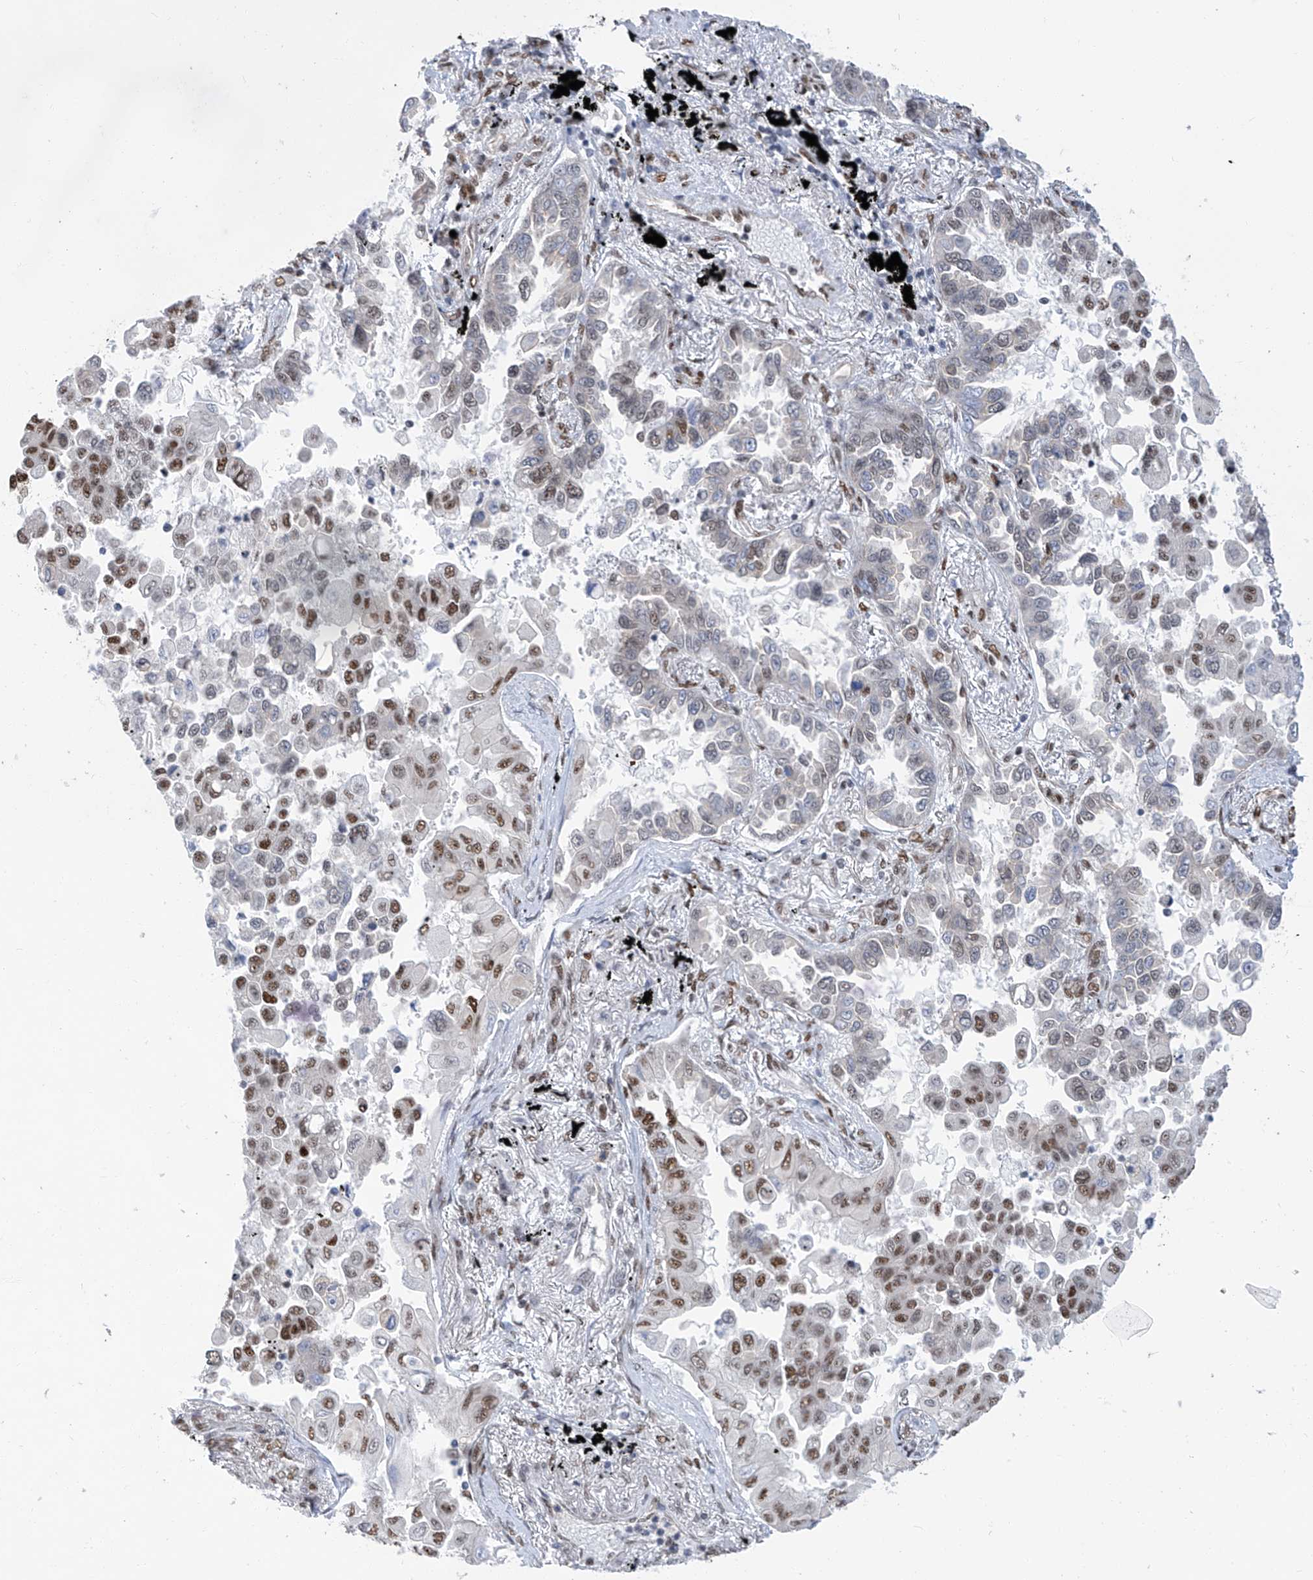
{"staining": {"intensity": "strong", "quantity": "25%-75%", "location": "nuclear"}, "tissue": "lung cancer", "cell_type": "Tumor cells", "image_type": "cancer", "snomed": [{"axis": "morphology", "description": "Adenocarcinoma, NOS"}, {"axis": "topography", "description": "Lung"}], "caption": "DAB immunohistochemical staining of human lung adenocarcinoma exhibits strong nuclear protein positivity in about 25%-75% of tumor cells.", "gene": "KHSRP", "patient": {"sex": "female", "age": 67}}